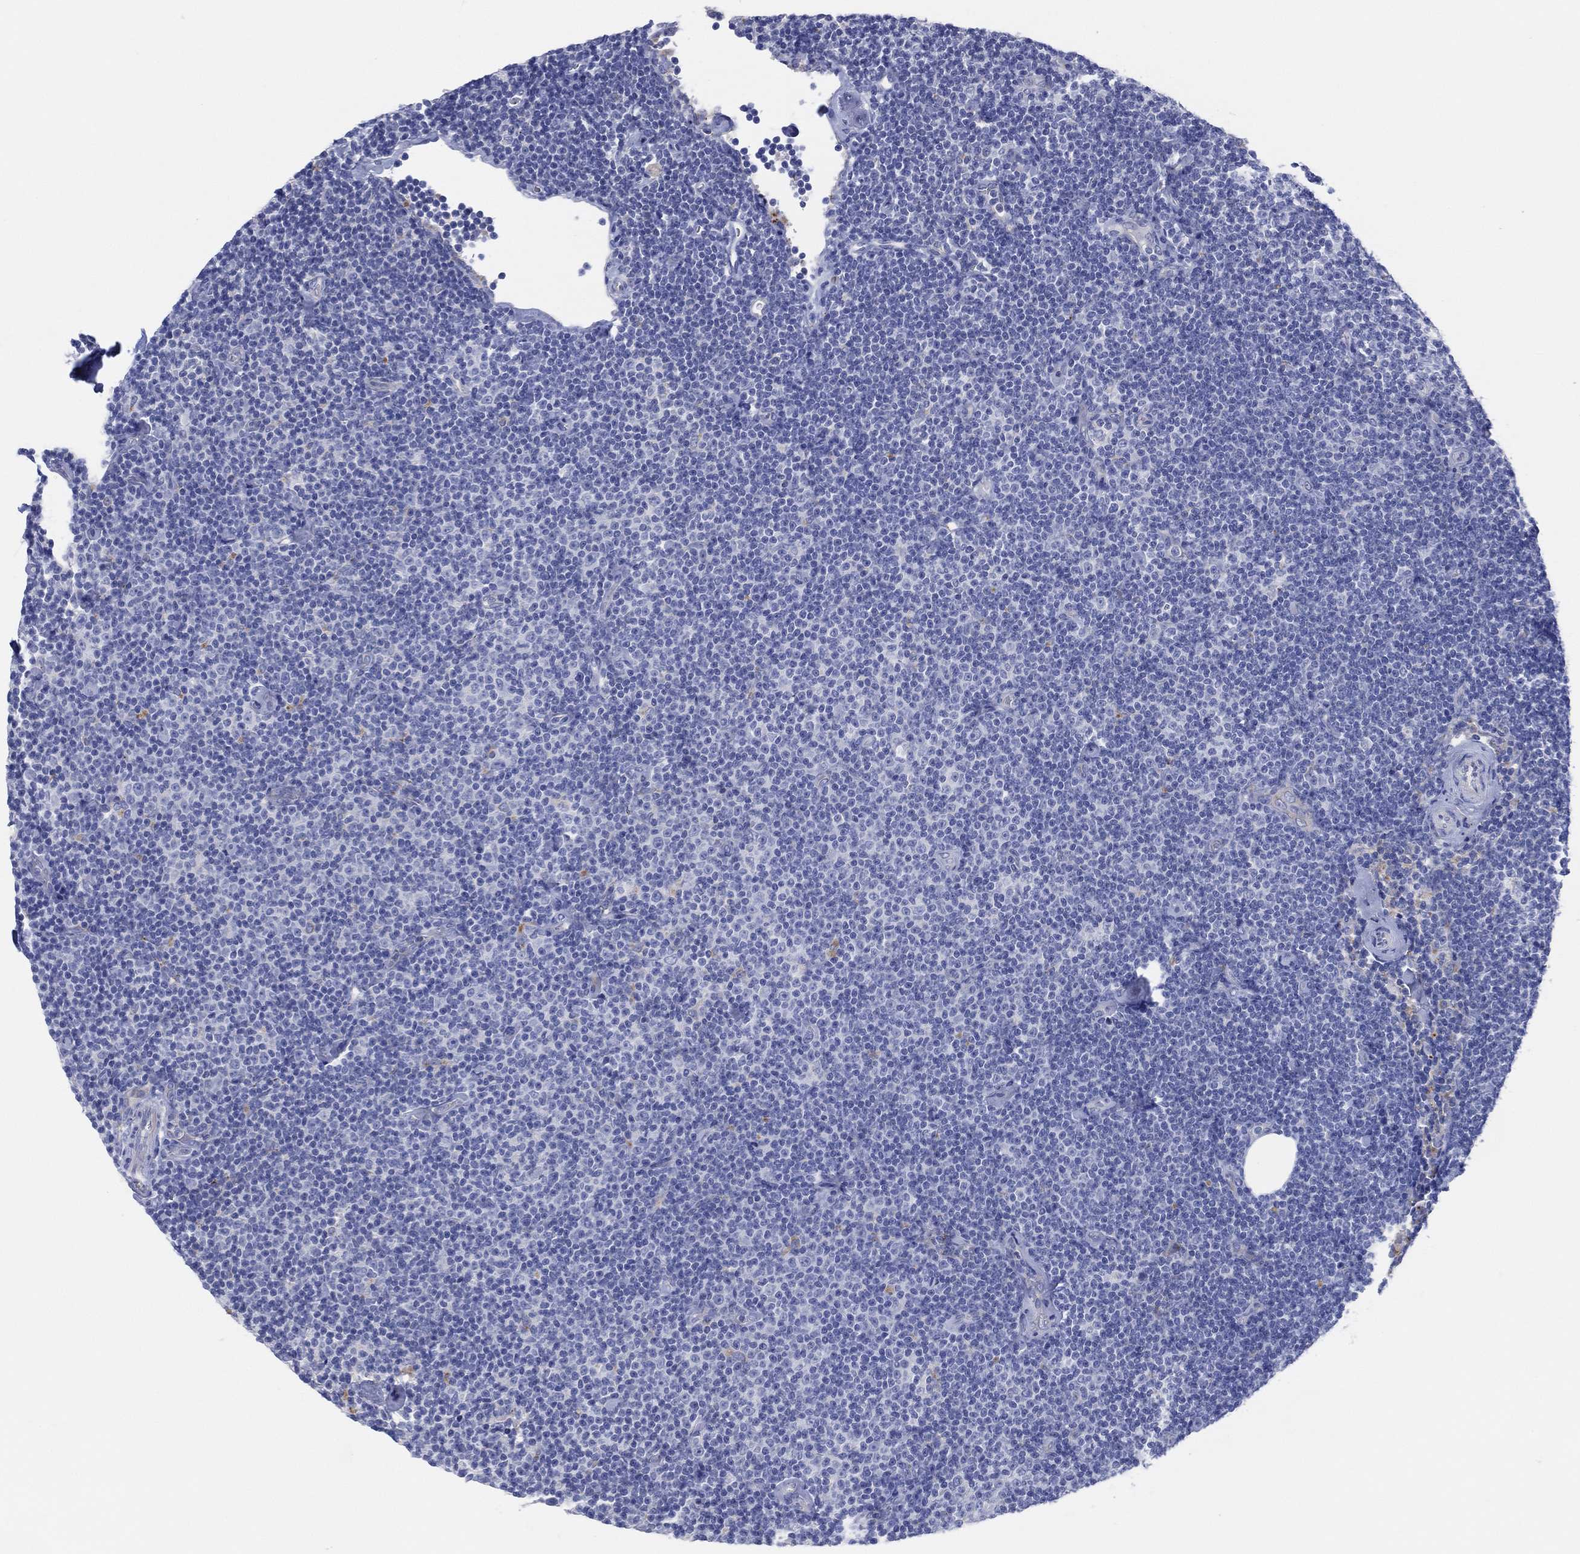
{"staining": {"intensity": "negative", "quantity": "none", "location": "none"}, "tissue": "lymphoma", "cell_type": "Tumor cells", "image_type": "cancer", "snomed": [{"axis": "morphology", "description": "Malignant lymphoma, non-Hodgkin's type, Low grade"}, {"axis": "topography", "description": "Lymph node"}], "caption": "Protein analysis of malignant lymphoma, non-Hodgkin's type (low-grade) demonstrates no significant staining in tumor cells.", "gene": "GALNS", "patient": {"sex": "male", "age": 81}}